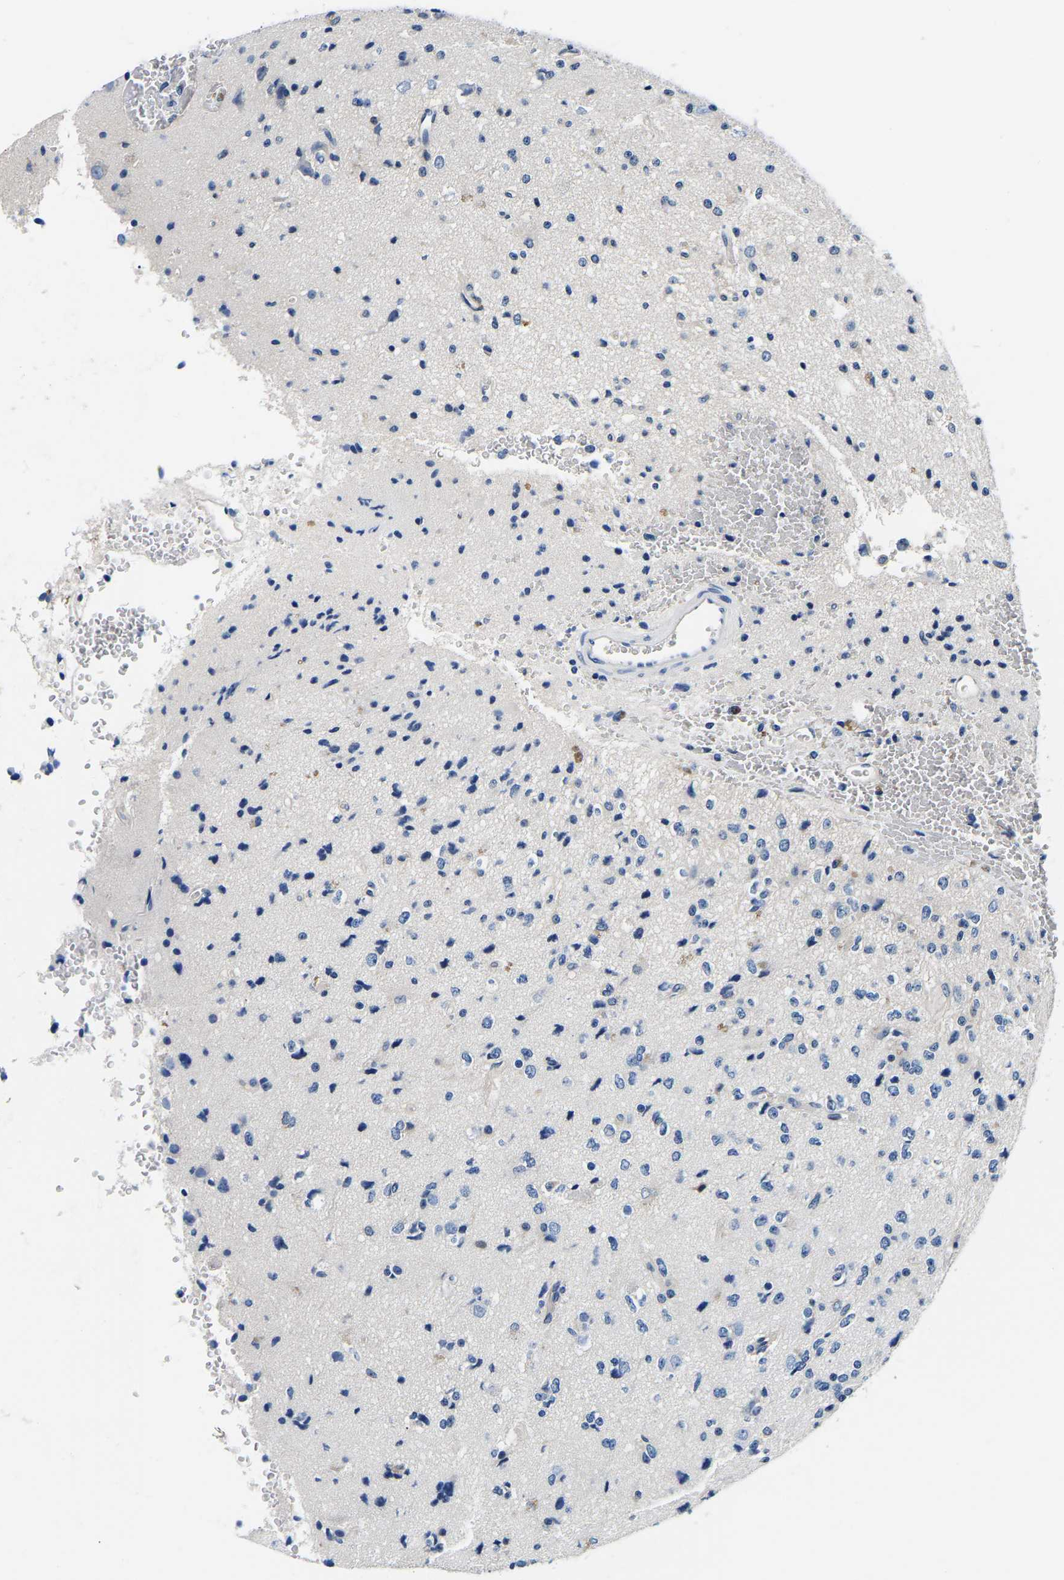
{"staining": {"intensity": "negative", "quantity": "none", "location": "none"}, "tissue": "glioma", "cell_type": "Tumor cells", "image_type": "cancer", "snomed": [{"axis": "morphology", "description": "Glioma, malignant, High grade"}, {"axis": "topography", "description": "pancreas cauda"}], "caption": "The micrograph shows no significant staining in tumor cells of glioma.", "gene": "ACO1", "patient": {"sex": "male", "age": 60}}